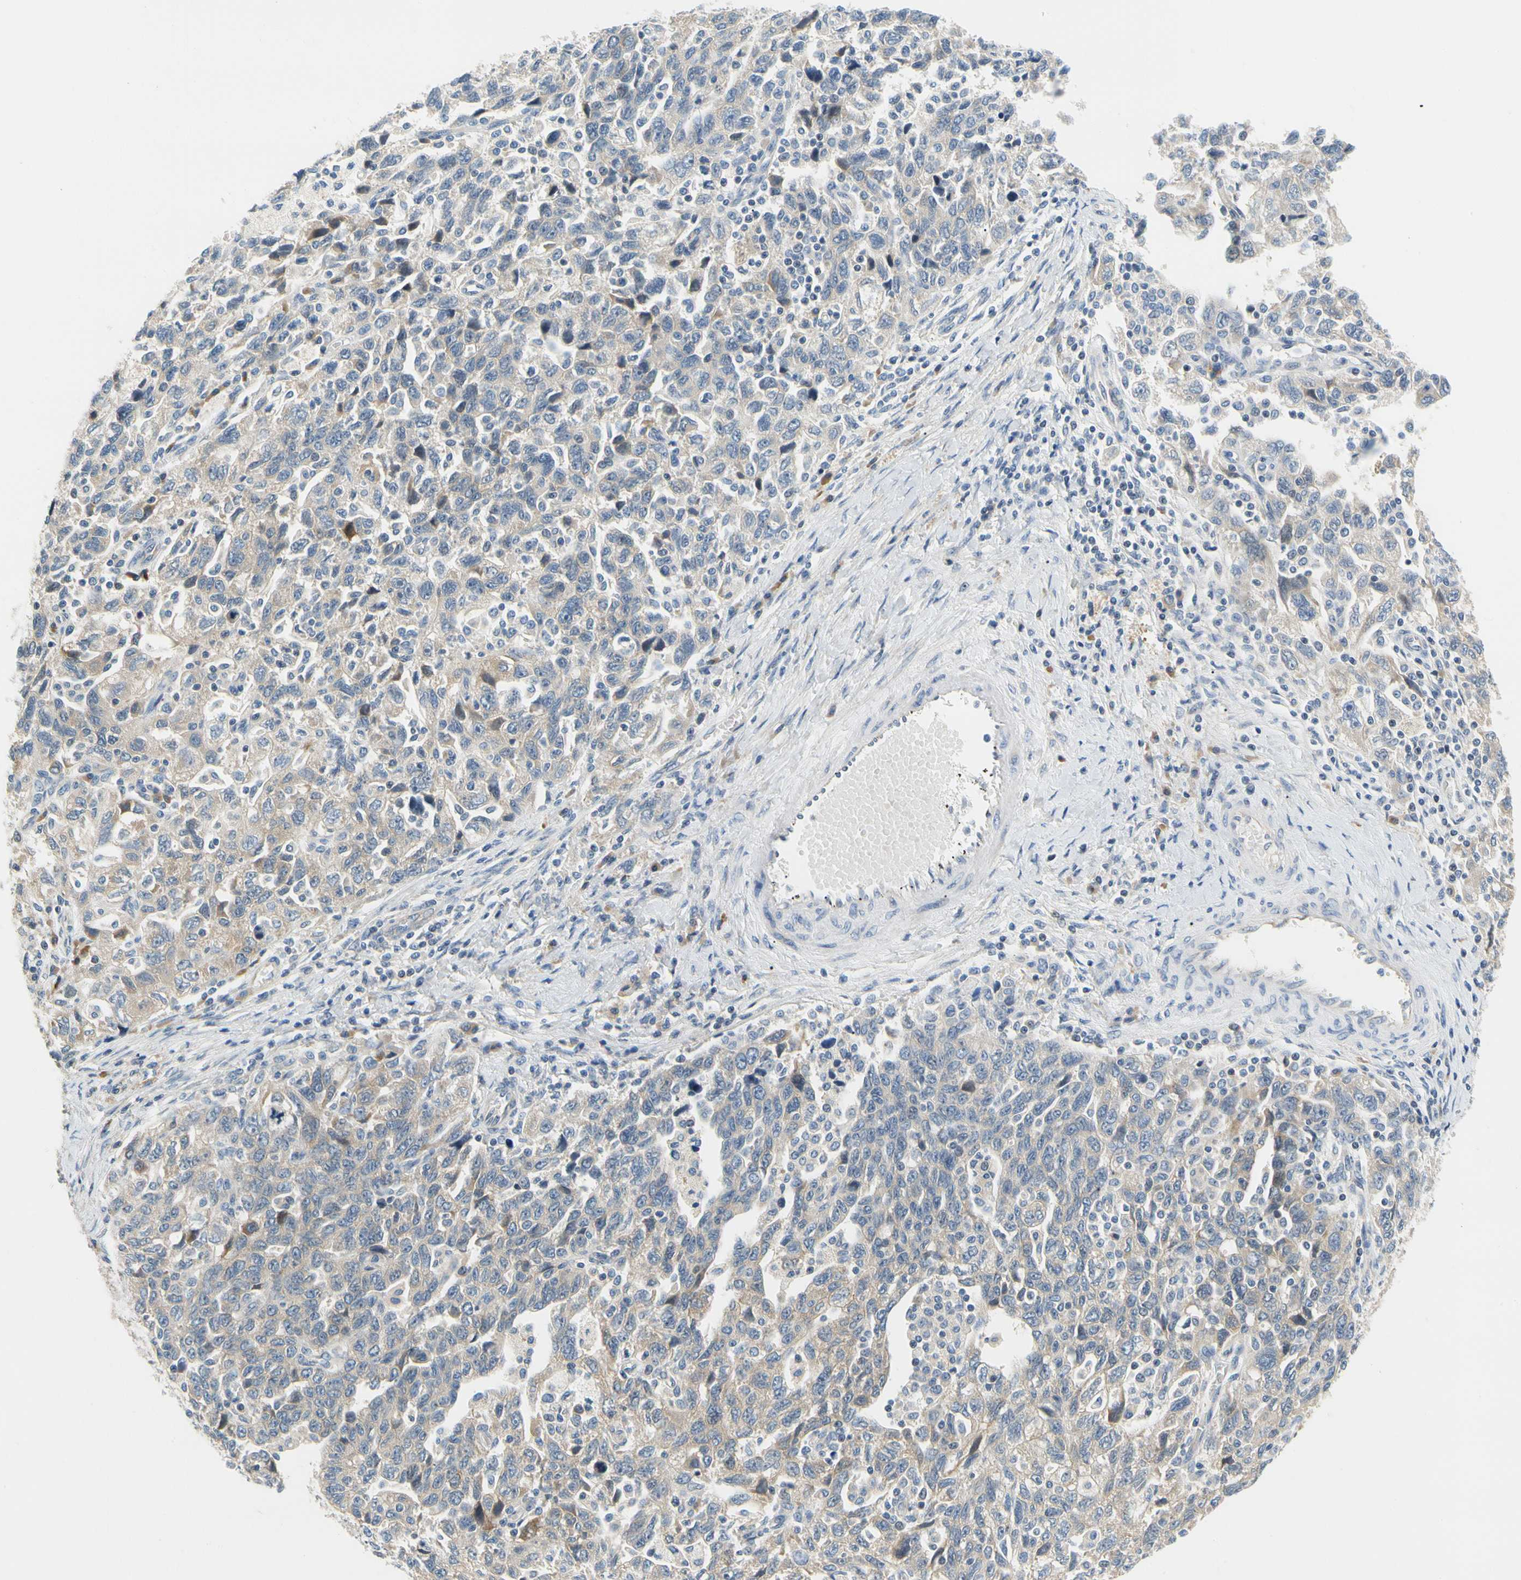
{"staining": {"intensity": "weak", "quantity": ">75%", "location": "cytoplasmic/membranous"}, "tissue": "ovarian cancer", "cell_type": "Tumor cells", "image_type": "cancer", "snomed": [{"axis": "morphology", "description": "Carcinoma, NOS"}, {"axis": "morphology", "description": "Cystadenocarcinoma, serous, NOS"}, {"axis": "topography", "description": "Ovary"}], "caption": "Brown immunohistochemical staining in ovarian carcinoma shows weak cytoplasmic/membranous expression in approximately >75% of tumor cells. (DAB = brown stain, brightfield microscopy at high magnification).", "gene": "LRRC47", "patient": {"sex": "female", "age": 69}}